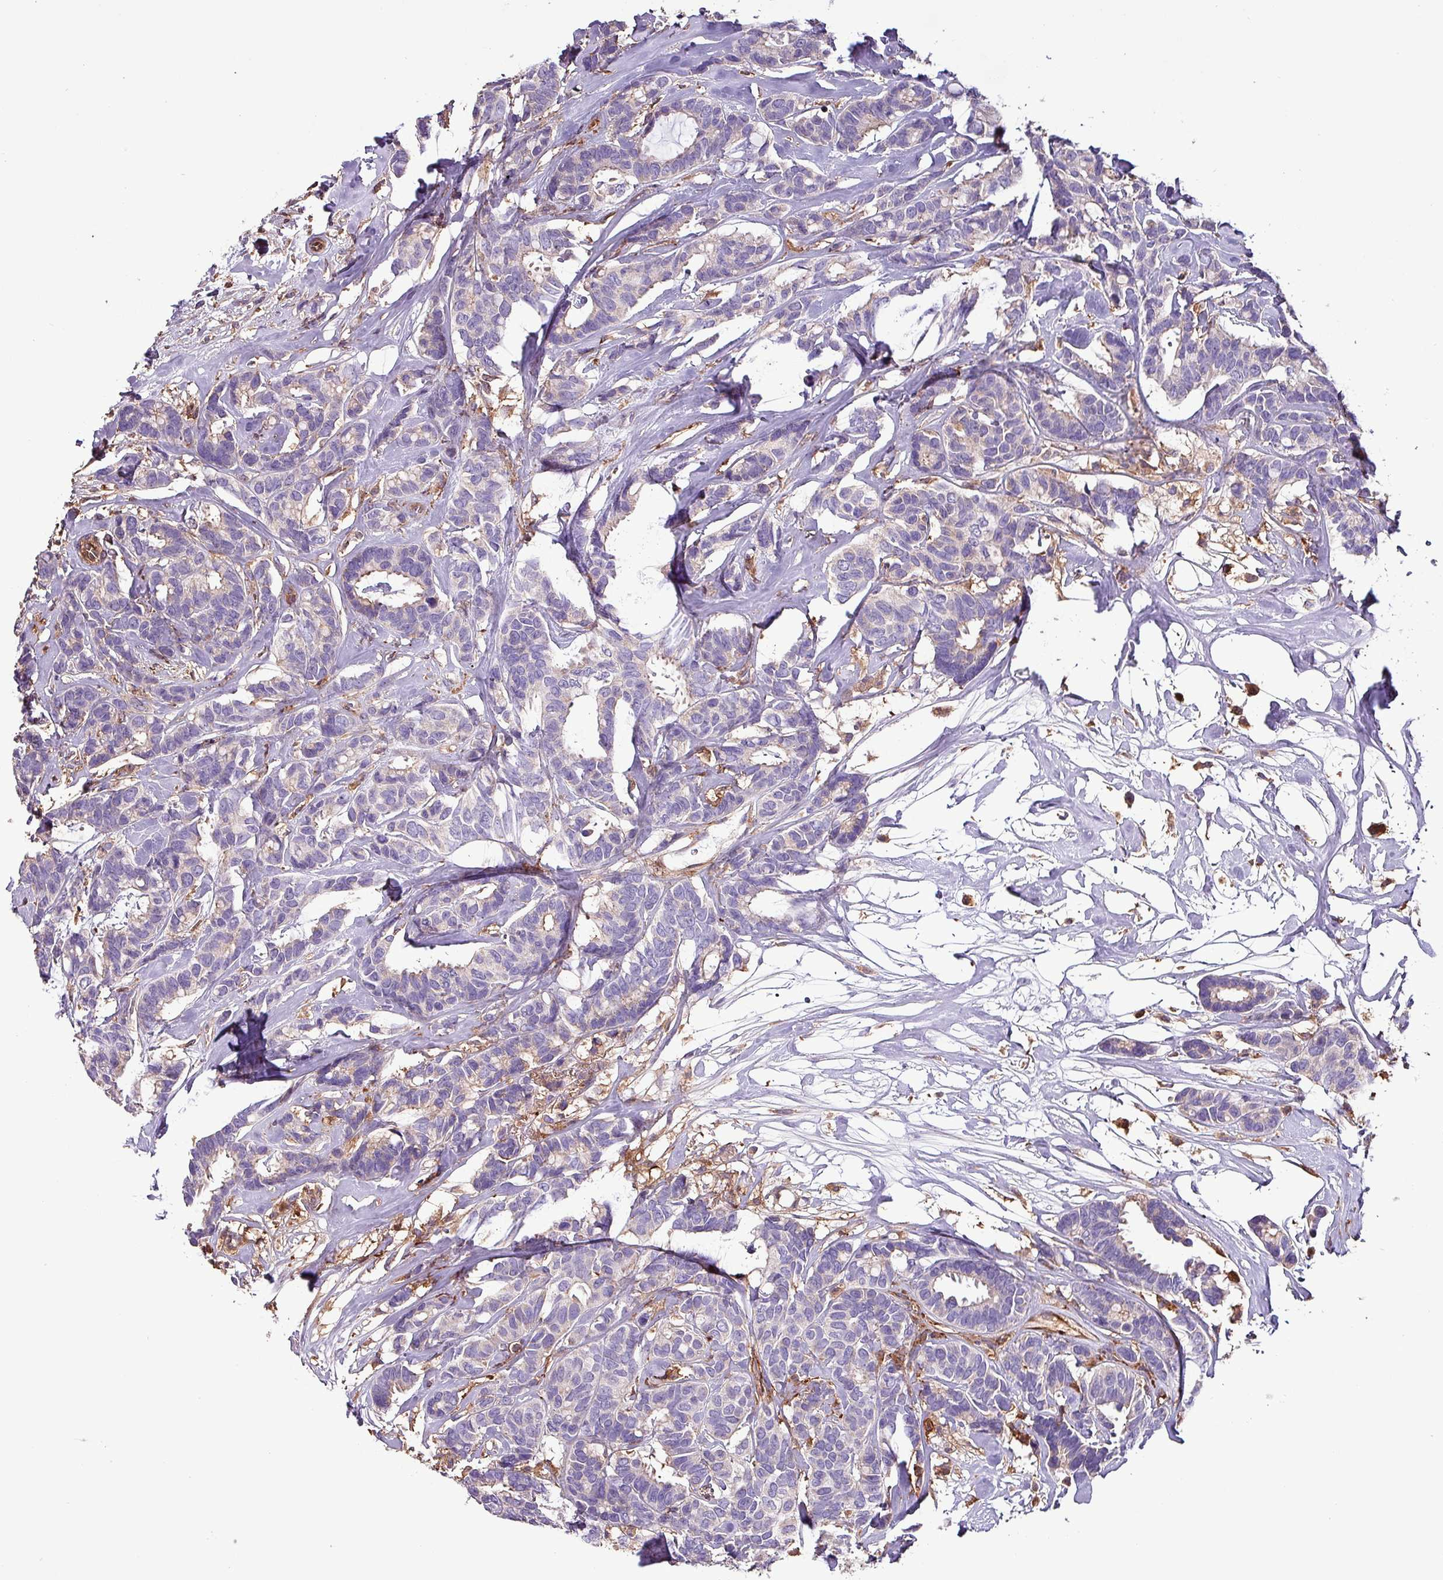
{"staining": {"intensity": "moderate", "quantity": "25%-75%", "location": "cytoplasmic/membranous"}, "tissue": "breast cancer", "cell_type": "Tumor cells", "image_type": "cancer", "snomed": [{"axis": "morphology", "description": "Duct carcinoma"}, {"axis": "topography", "description": "Breast"}], "caption": "Immunohistochemical staining of intraductal carcinoma (breast) demonstrates moderate cytoplasmic/membranous protein positivity in about 25%-75% of tumor cells.", "gene": "SCIN", "patient": {"sex": "female", "age": 87}}